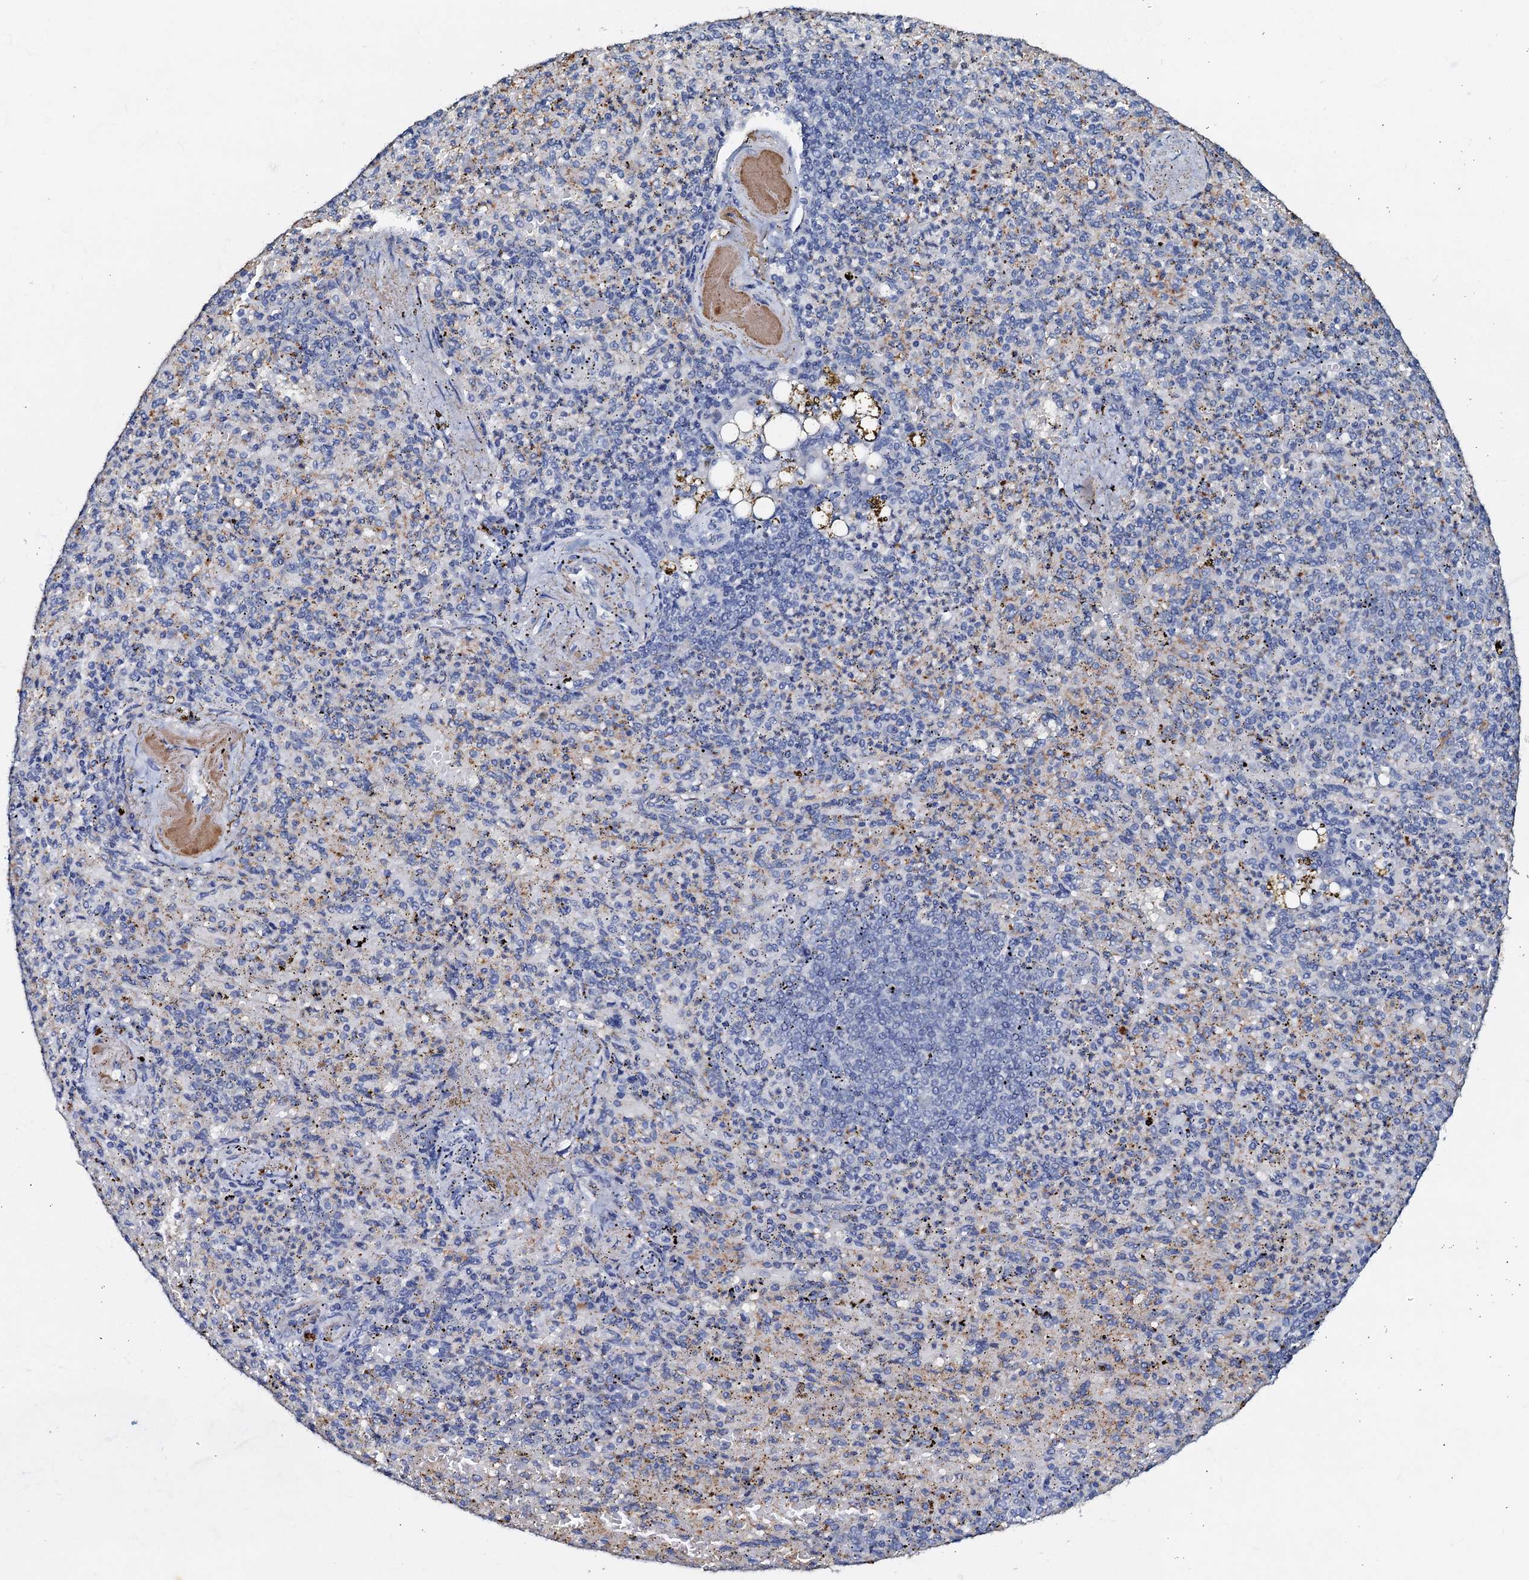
{"staining": {"intensity": "negative", "quantity": "none", "location": "none"}, "tissue": "spleen", "cell_type": "Cells in red pulp", "image_type": "normal", "snomed": [{"axis": "morphology", "description": "Normal tissue, NOS"}, {"axis": "topography", "description": "Spleen"}], "caption": "Spleen was stained to show a protein in brown. There is no significant expression in cells in red pulp. (Immunohistochemistry (ihc), brightfield microscopy, high magnification).", "gene": "MANSC4", "patient": {"sex": "female", "age": 74}}